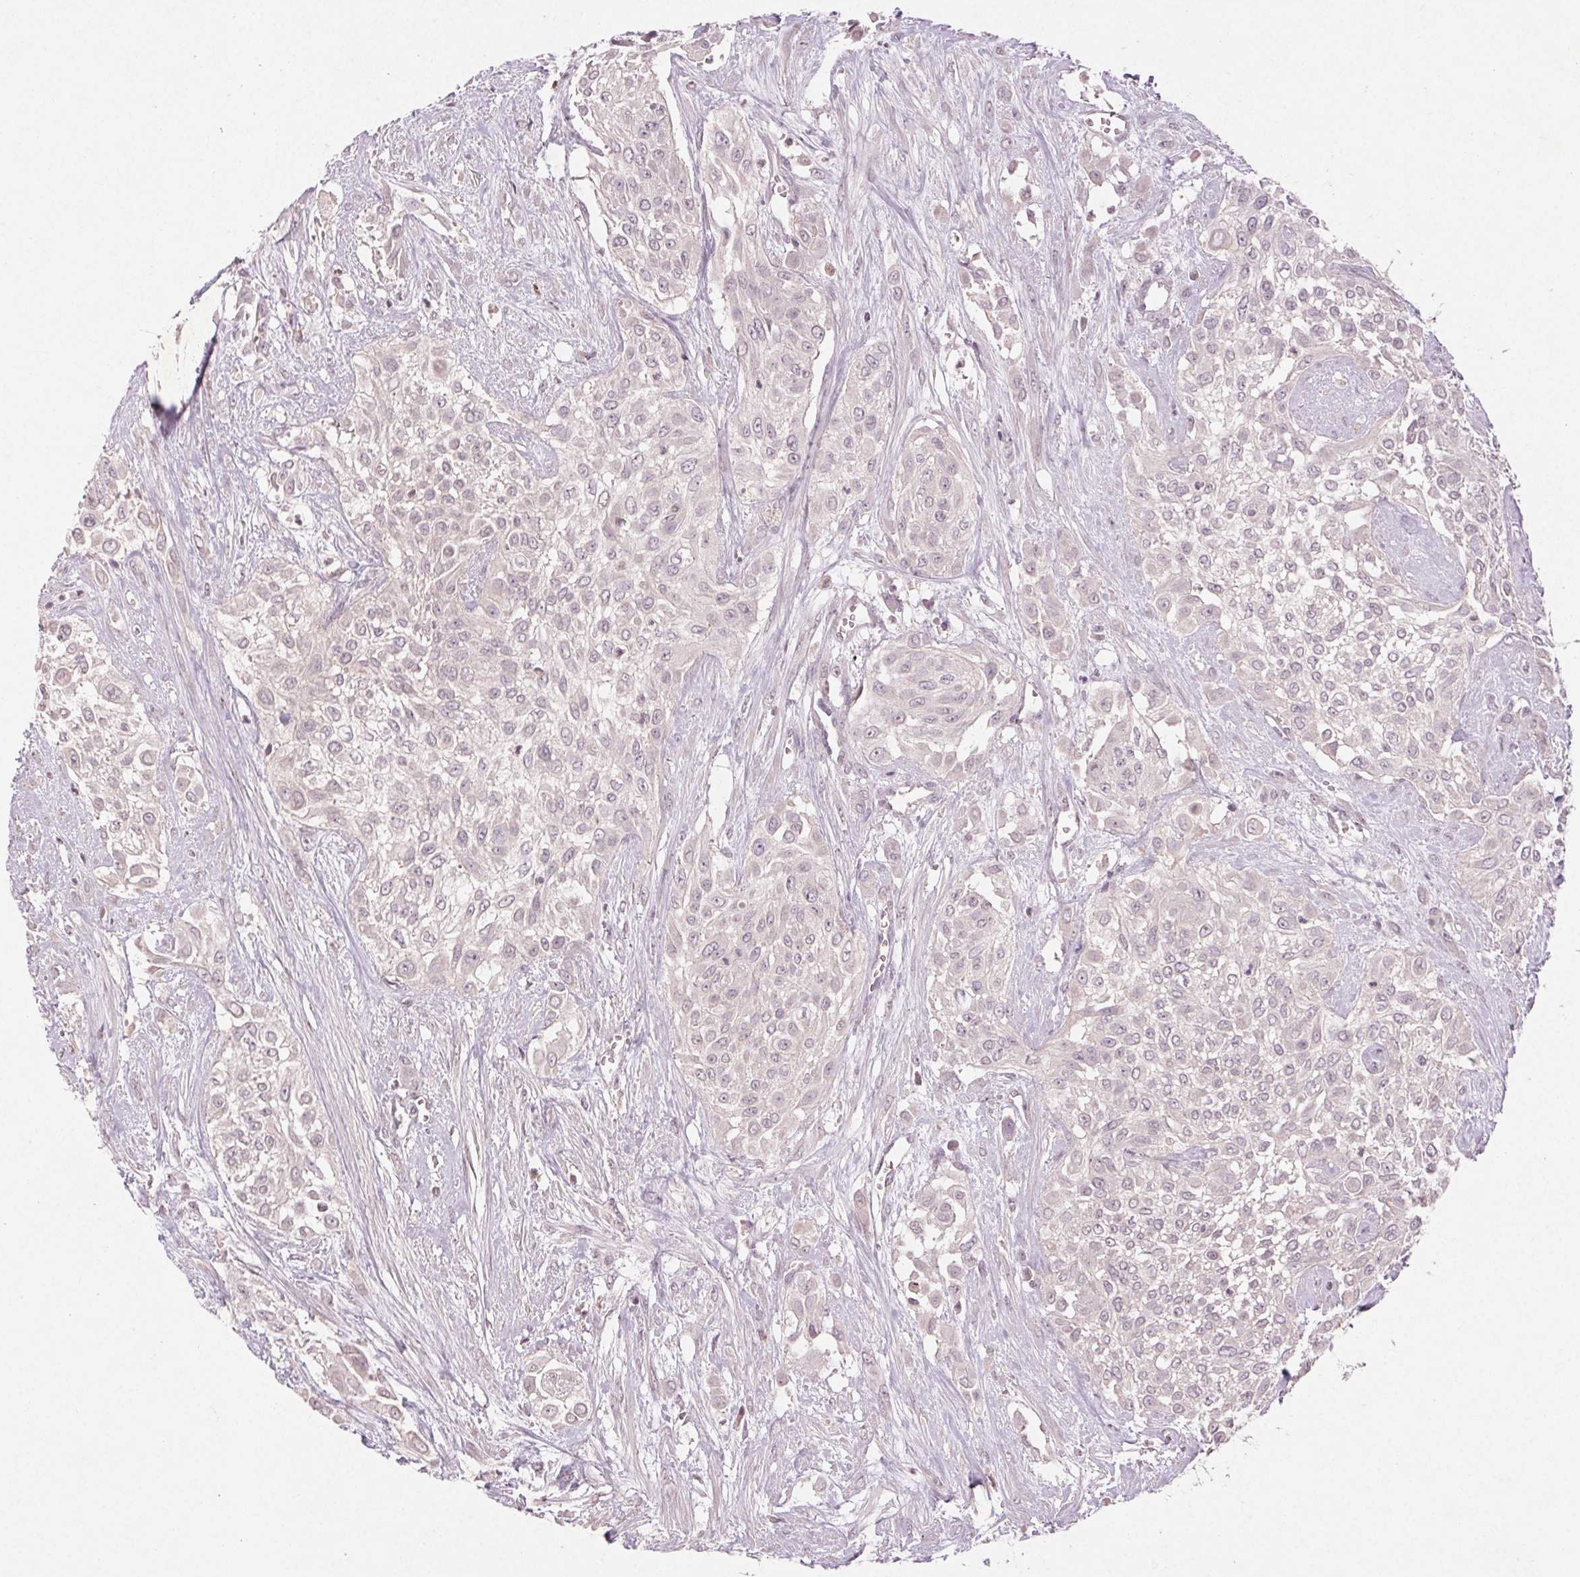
{"staining": {"intensity": "negative", "quantity": "none", "location": "none"}, "tissue": "urothelial cancer", "cell_type": "Tumor cells", "image_type": "cancer", "snomed": [{"axis": "morphology", "description": "Urothelial carcinoma, High grade"}, {"axis": "topography", "description": "Urinary bladder"}], "caption": "High-grade urothelial carcinoma stained for a protein using immunohistochemistry displays no positivity tumor cells.", "gene": "KLRC3", "patient": {"sex": "male", "age": 57}}